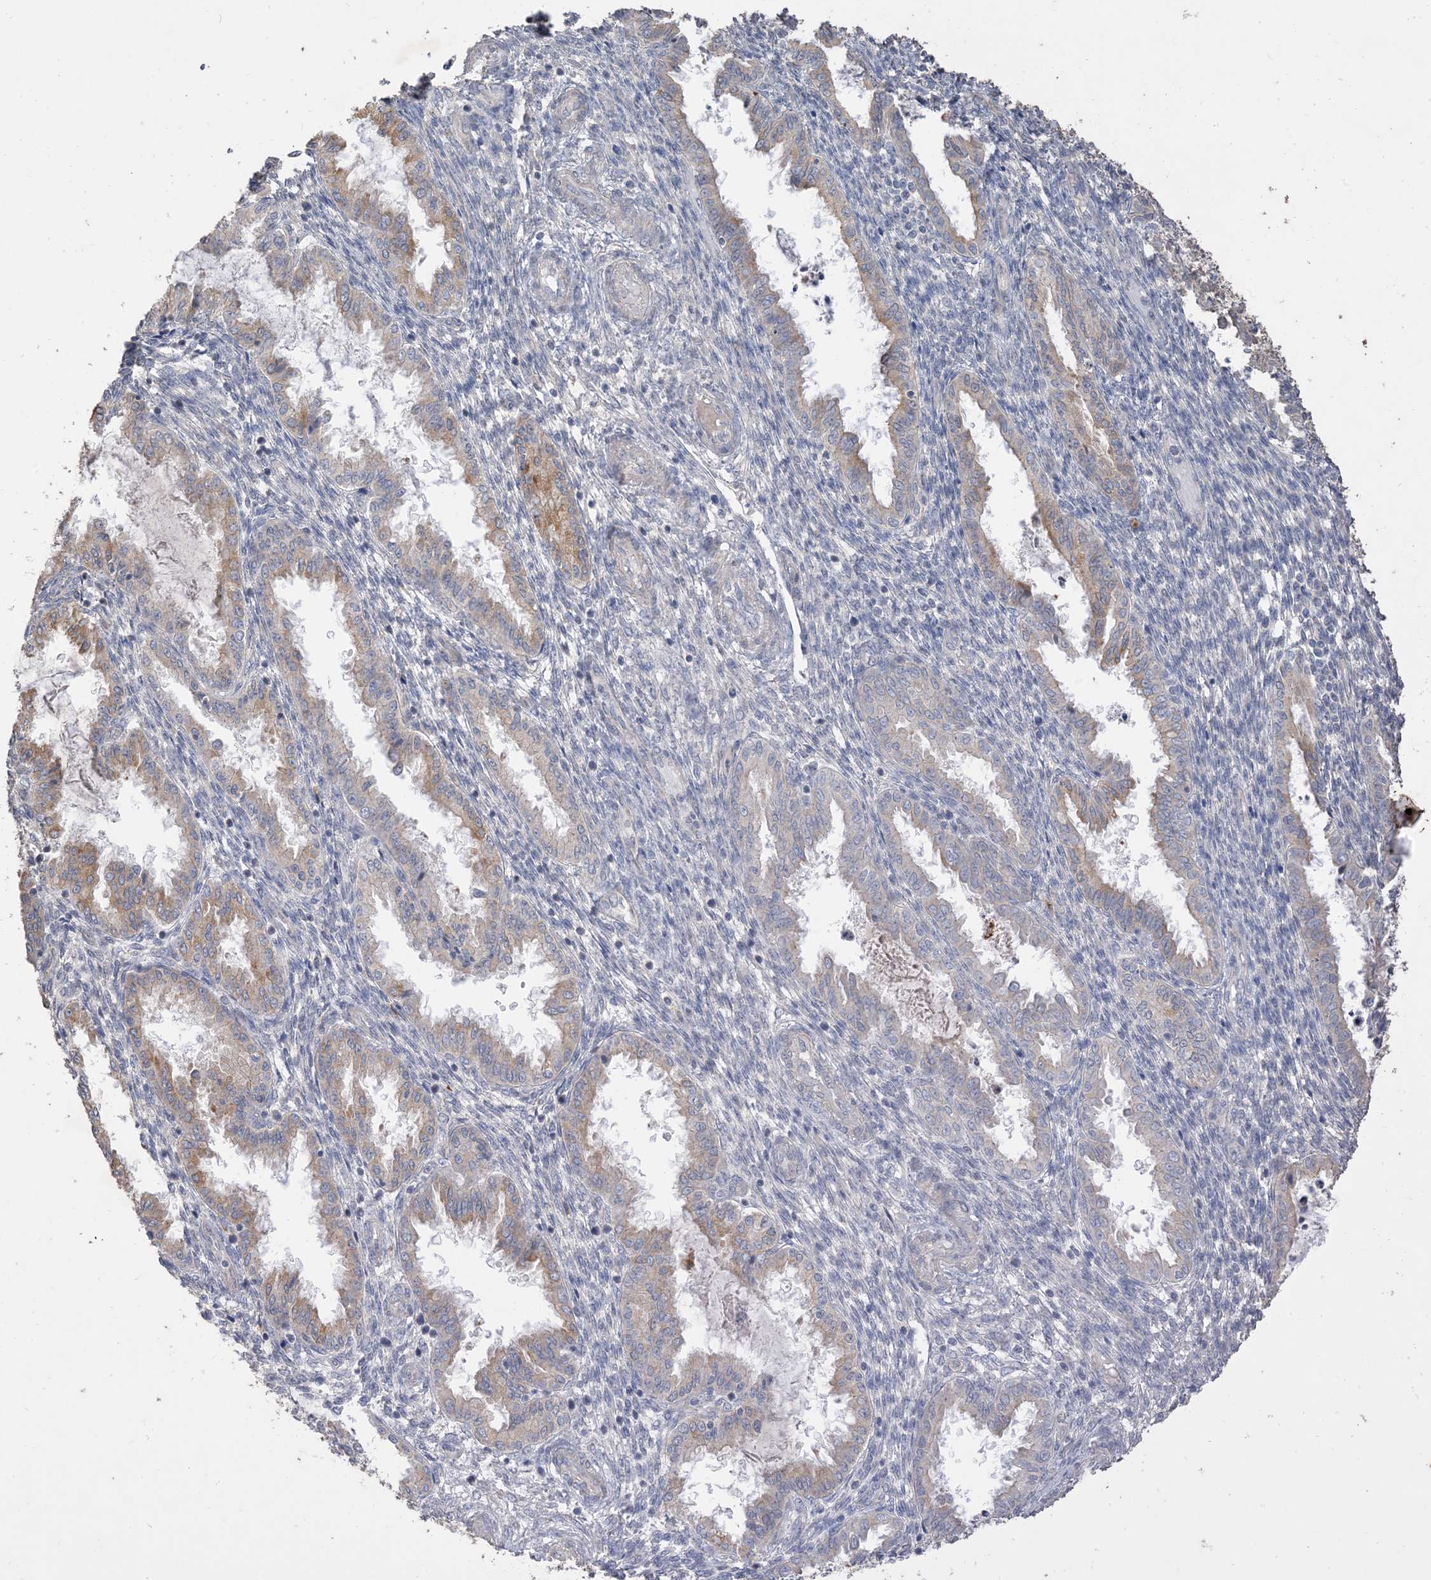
{"staining": {"intensity": "negative", "quantity": "none", "location": "none"}, "tissue": "endometrium", "cell_type": "Cells in endometrial stroma", "image_type": "normal", "snomed": [{"axis": "morphology", "description": "Normal tissue, NOS"}, {"axis": "topography", "description": "Endometrium"}], "caption": "DAB immunohistochemical staining of normal endometrium exhibits no significant staining in cells in endometrial stroma.", "gene": "RNF175", "patient": {"sex": "female", "age": 33}}